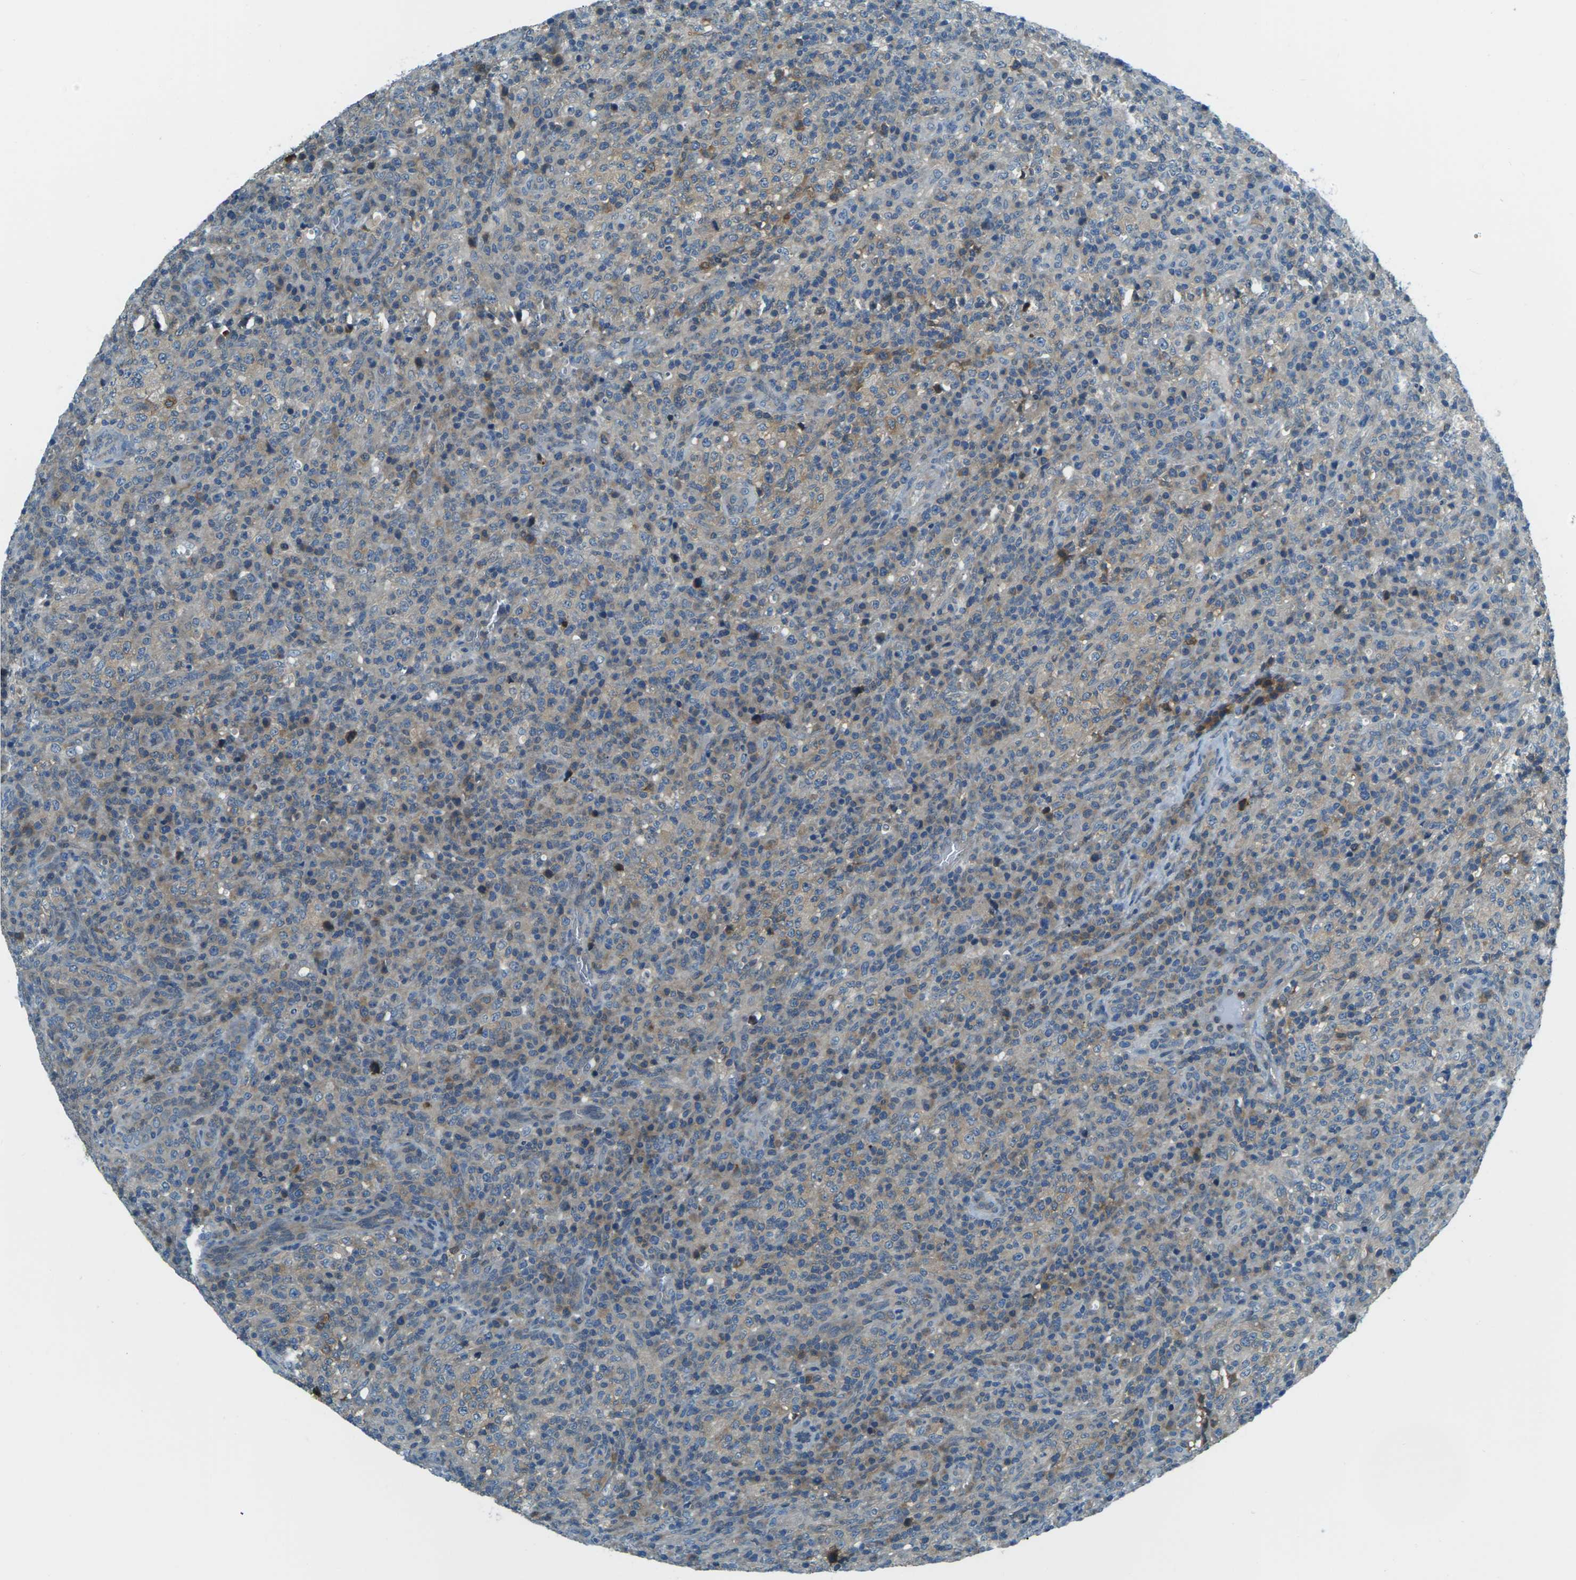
{"staining": {"intensity": "moderate", "quantity": "25%-75%", "location": "cytoplasmic/membranous"}, "tissue": "lymphoma", "cell_type": "Tumor cells", "image_type": "cancer", "snomed": [{"axis": "morphology", "description": "Malignant lymphoma, non-Hodgkin's type, High grade"}, {"axis": "topography", "description": "Lymph node"}], "caption": "Tumor cells show moderate cytoplasmic/membranous expression in about 25%-75% of cells in high-grade malignant lymphoma, non-Hodgkin's type.", "gene": "NANOS2", "patient": {"sex": "female", "age": 76}}